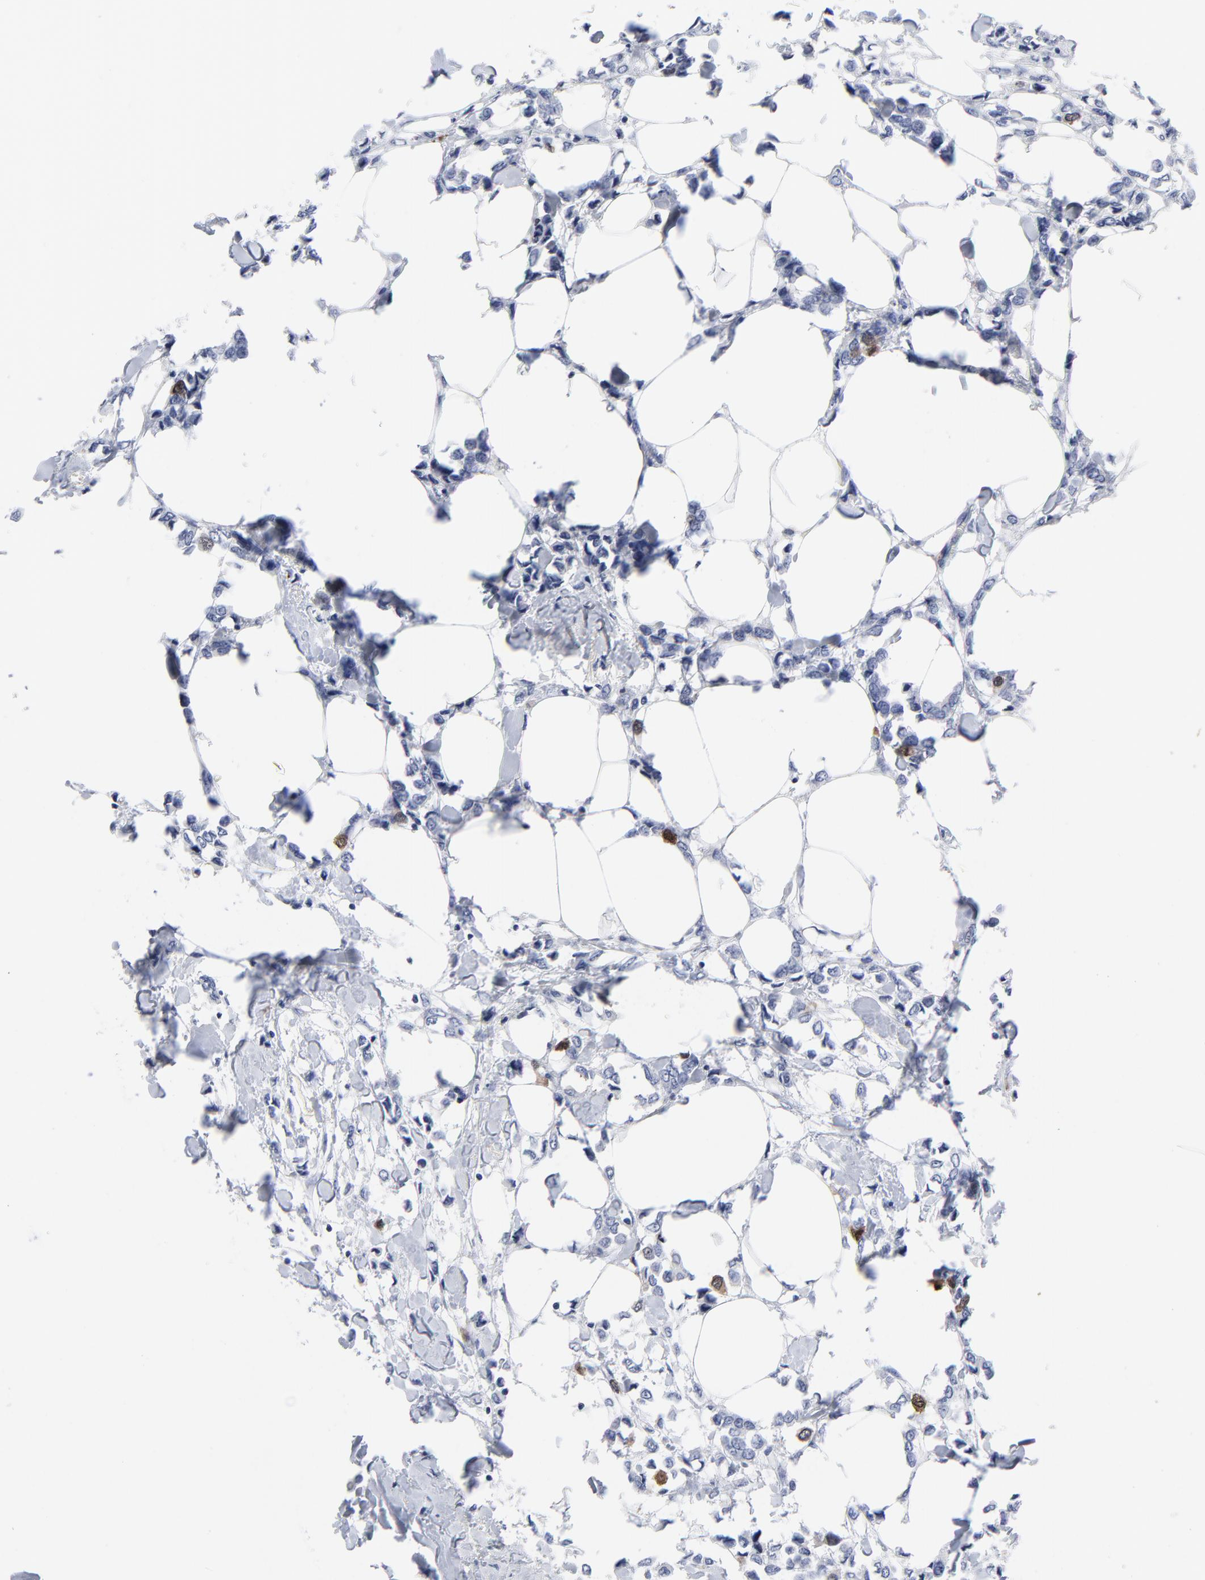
{"staining": {"intensity": "strong", "quantity": "<25%", "location": "cytoplasmic/membranous,nuclear"}, "tissue": "breast cancer", "cell_type": "Tumor cells", "image_type": "cancer", "snomed": [{"axis": "morphology", "description": "Lobular carcinoma"}, {"axis": "topography", "description": "Breast"}], "caption": "IHC (DAB (3,3'-diaminobenzidine)) staining of human lobular carcinoma (breast) exhibits strong cytoplasmic/membranous and nuclear protein positivity in about <25% of tumor cells.", "gene": "CDK1", "patient": {"sex": "female", "age": 51}}